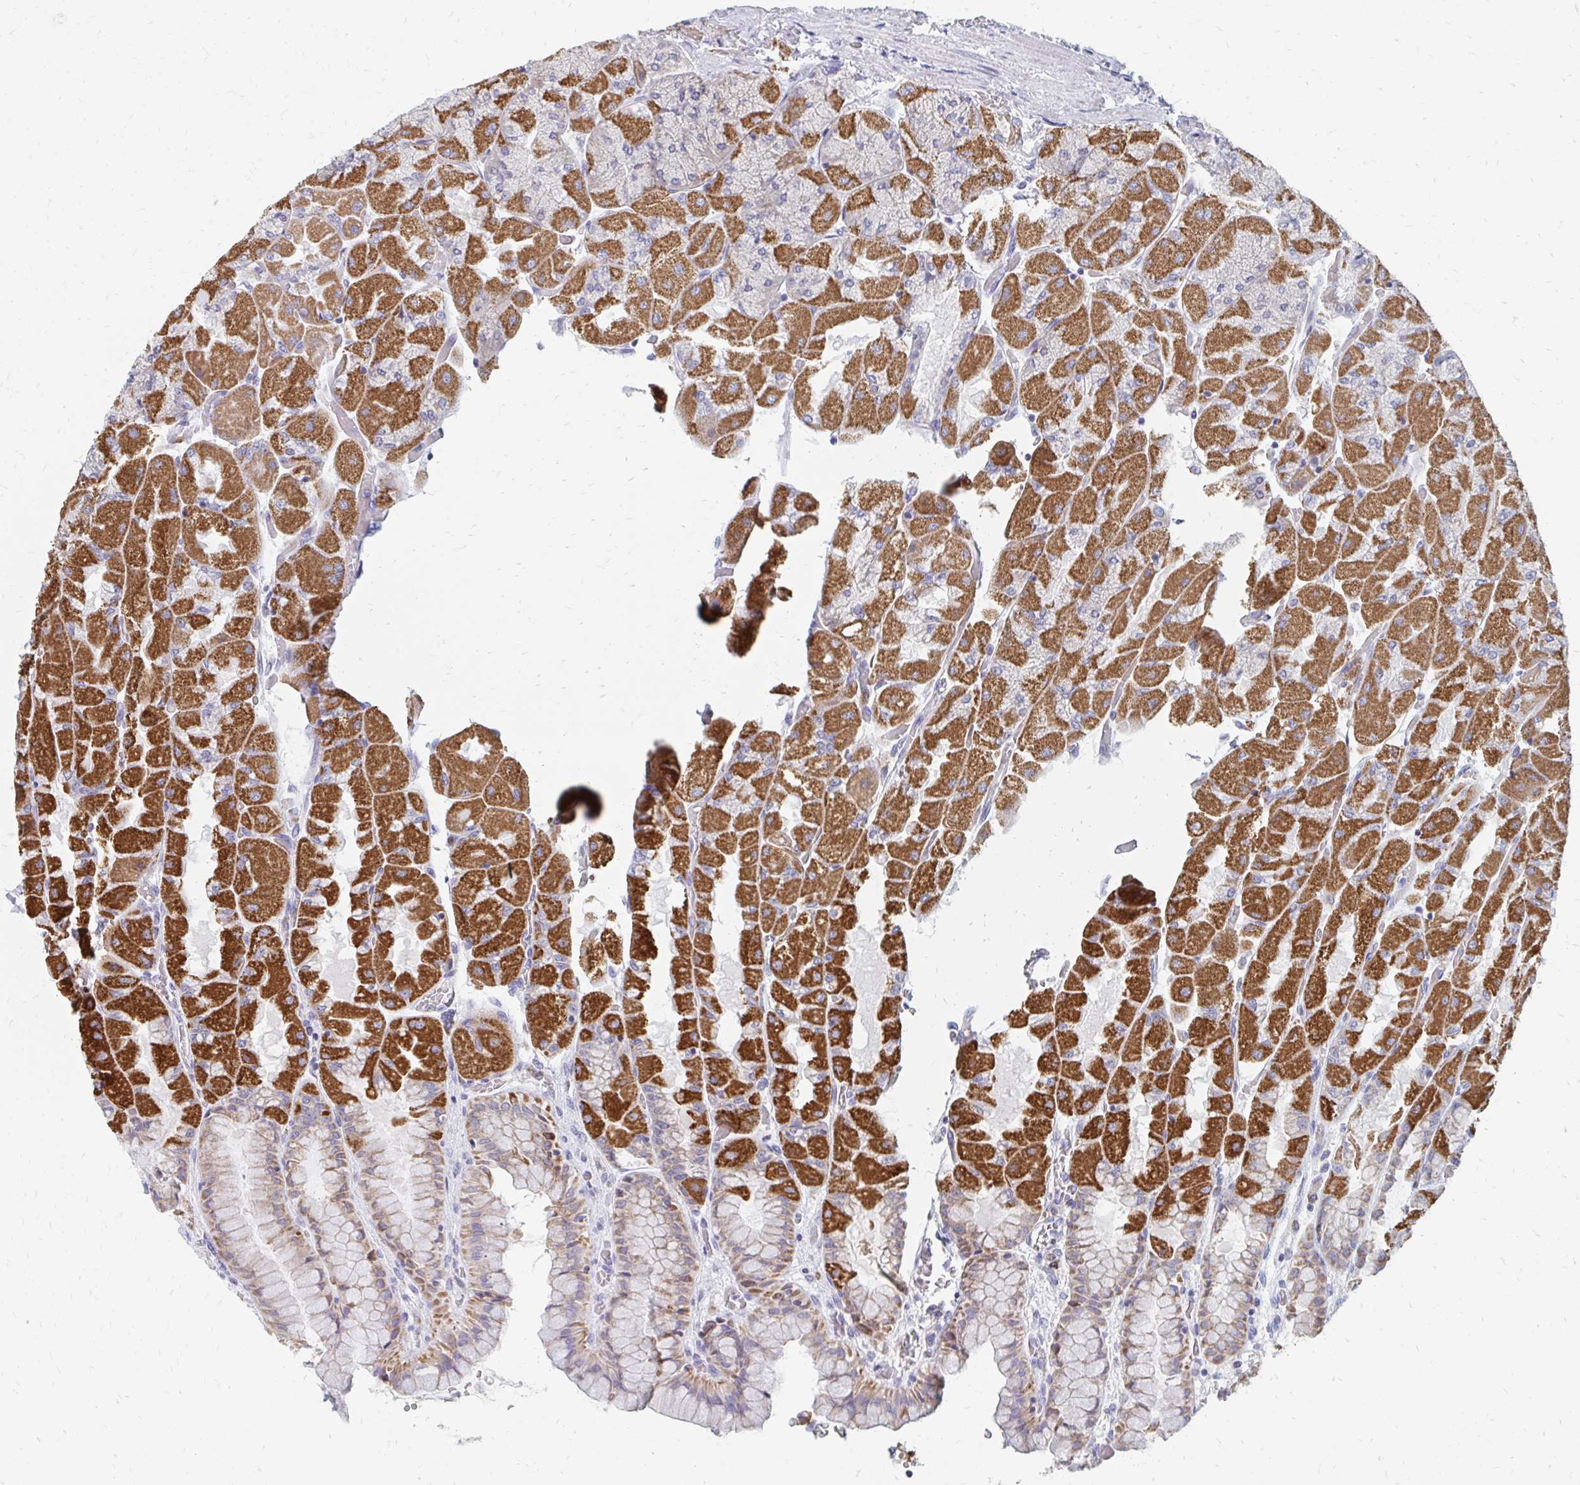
{"staining": {"intensity": "strong", "quantity": "25%-75%", "location": "cytoplasmic/membranous"}, "tissue": "stomach", "cell_type": "Glandular cells", "image_type": "normal", "snomed": [{"axis": "morphology", "description": "Normal tissue, NOS"}, {"axis": "topography", "description": "Stomach"}], "caption": "This histopathology image exhibits IHC staining of unremarkable stomach, with high strong cytoplasmic/membranous positivity in about 25%-75% of glandular cells.", "gene": "OR10V1", "patient": {"sex": "female", "age": 61}}